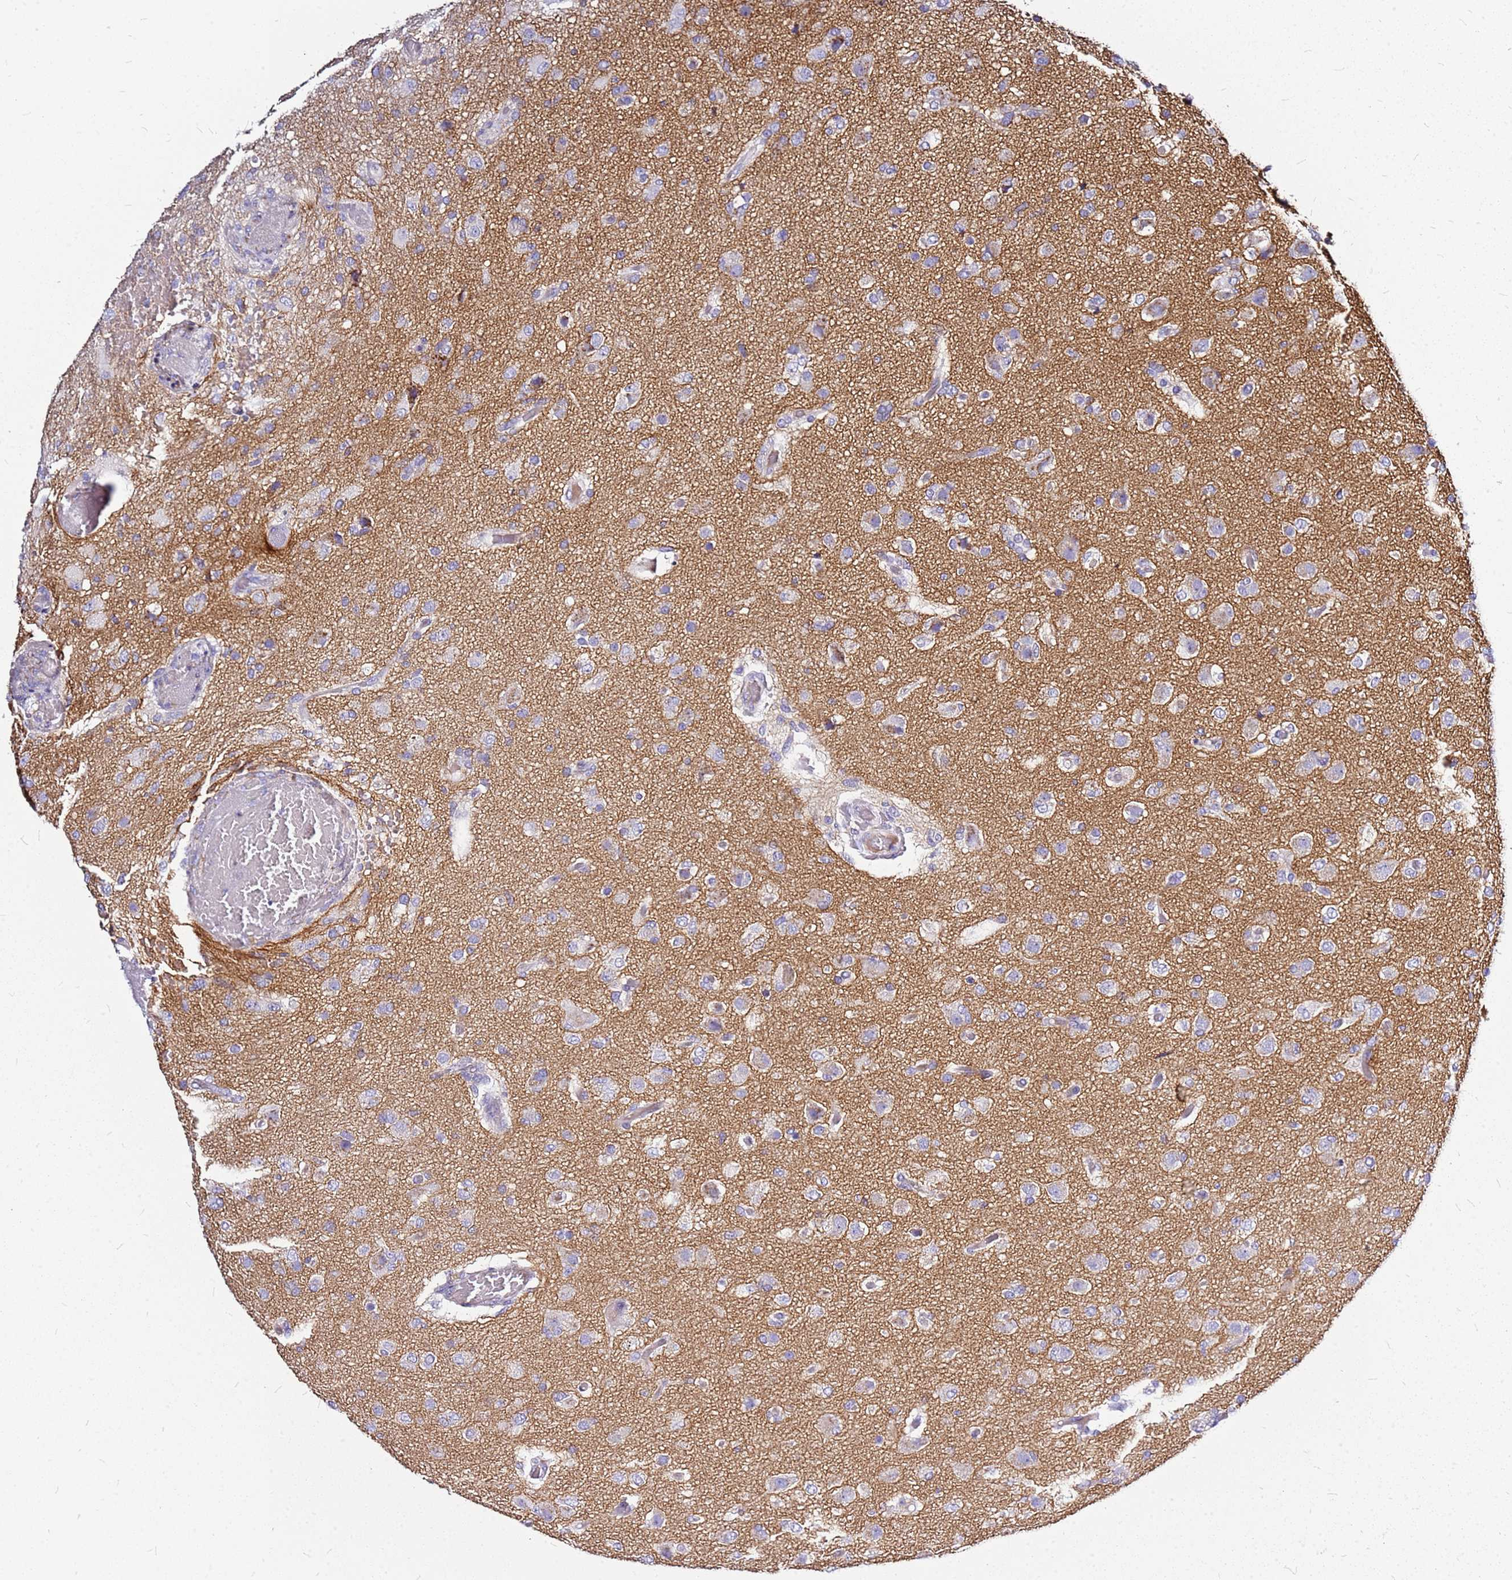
{"staining": {"intensity": "negative", "quantity": "none", "location": "none"}, "tissue": "glioma", "cell_type": "Tumor cells", "image_type": "cancer", "snomed": [{"axis": "morphology", "description": "Glioma, malignant, High grade"}, {"axis": "topography", "description": "Brain"}], "caption": "Immunohistochemical staining of glioma shows no significant expression in tumor cells.", "gene": "CASD1", "patient": {"sex": "female", "age": 74}}